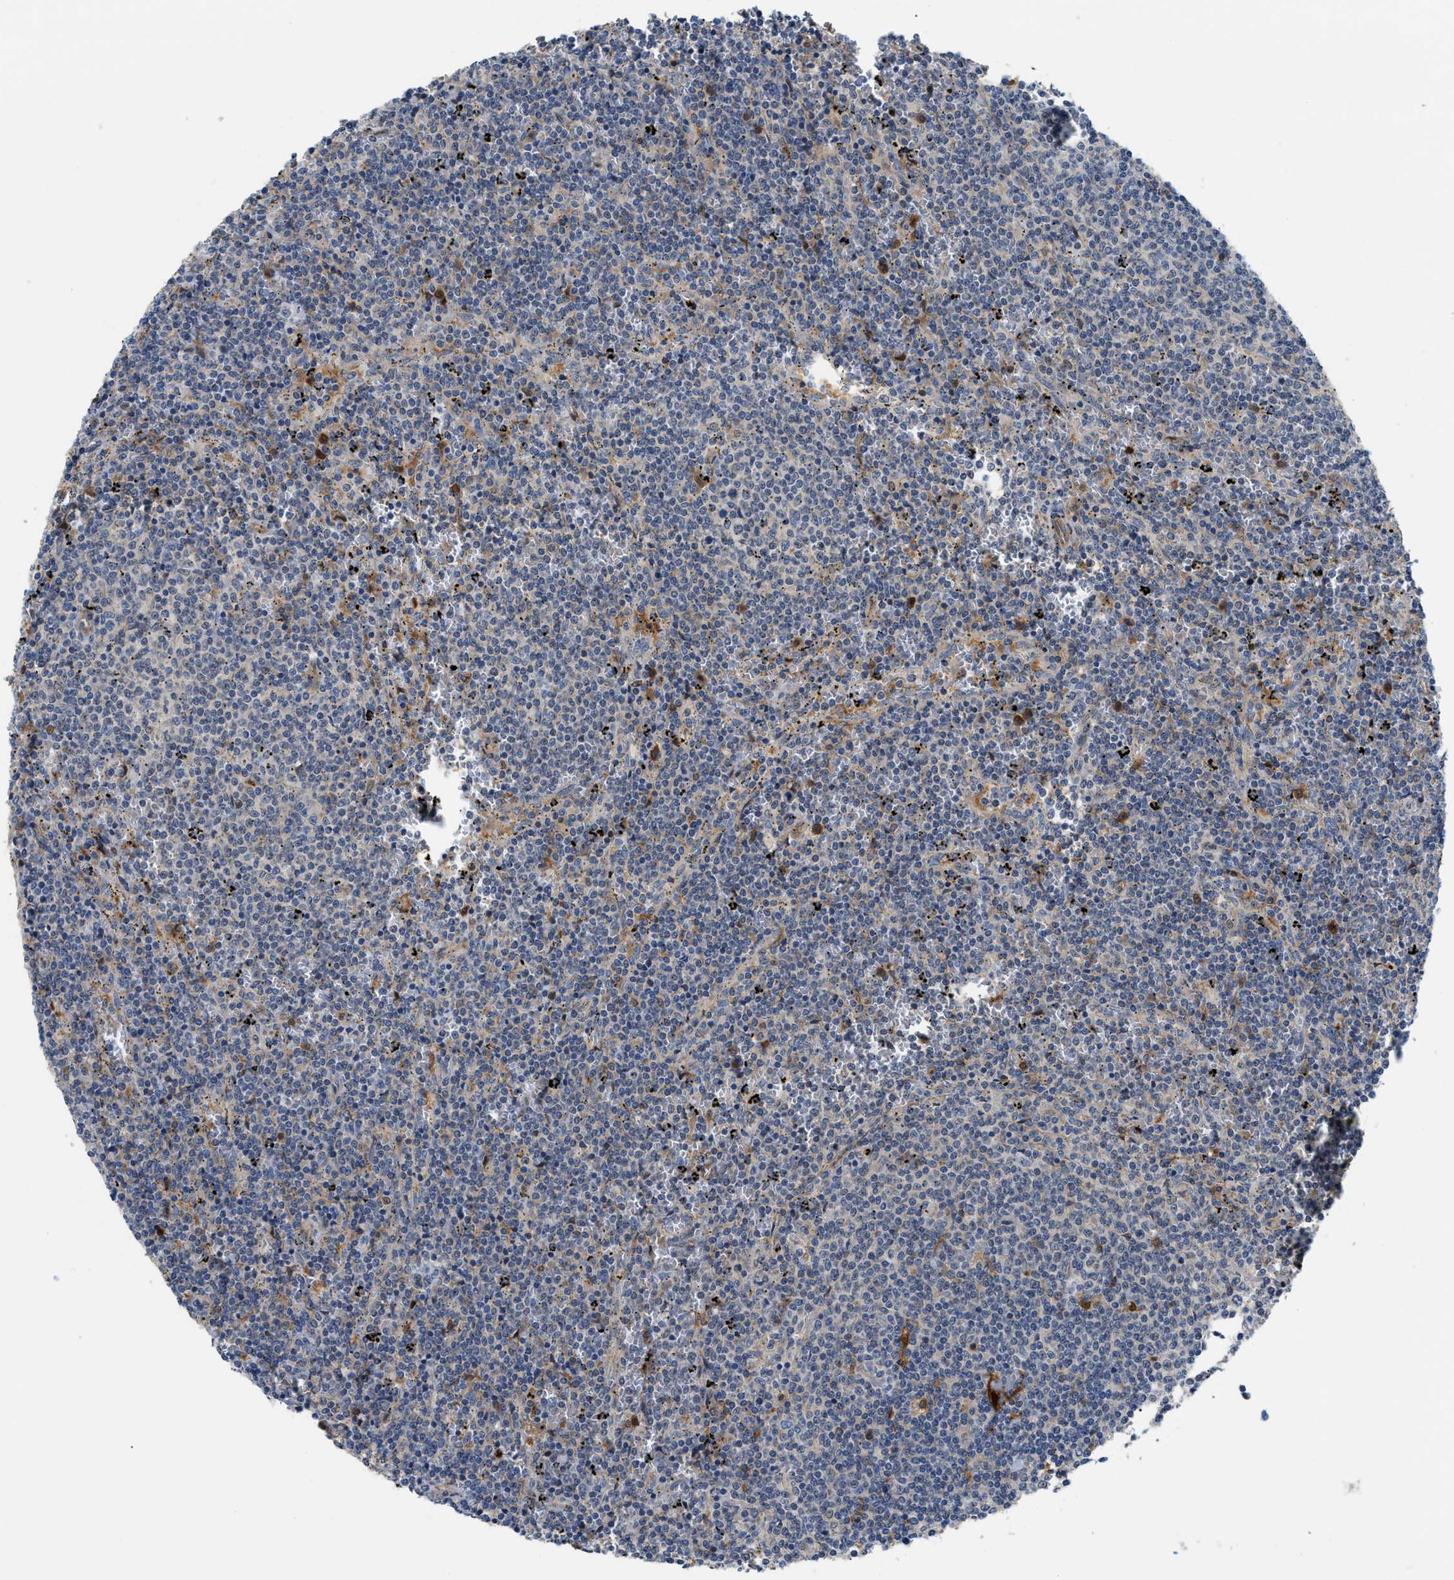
{"staining": {"intensity": "negative", "quantity": "none", "location": "none"}, "tissue": "lymphoma", "cell_type": "Tumor cells", "image_type": "cancer", "snomed": [{"axis": "morphology", "description": "Malignant lymphoma, non-Hodgkin's type, Low grade"}, {"axis": "topography", "description": "Spleen"}], "caption": "Immunohistochemistry (IHC) of malignant lymphoma, non-Hodgkin's type (low-grade) displays no staining in tumor cells. (DAB IHC, high magnification).", "gene": "TRAK2", "patient": {"sex": "female", "age": 50}}